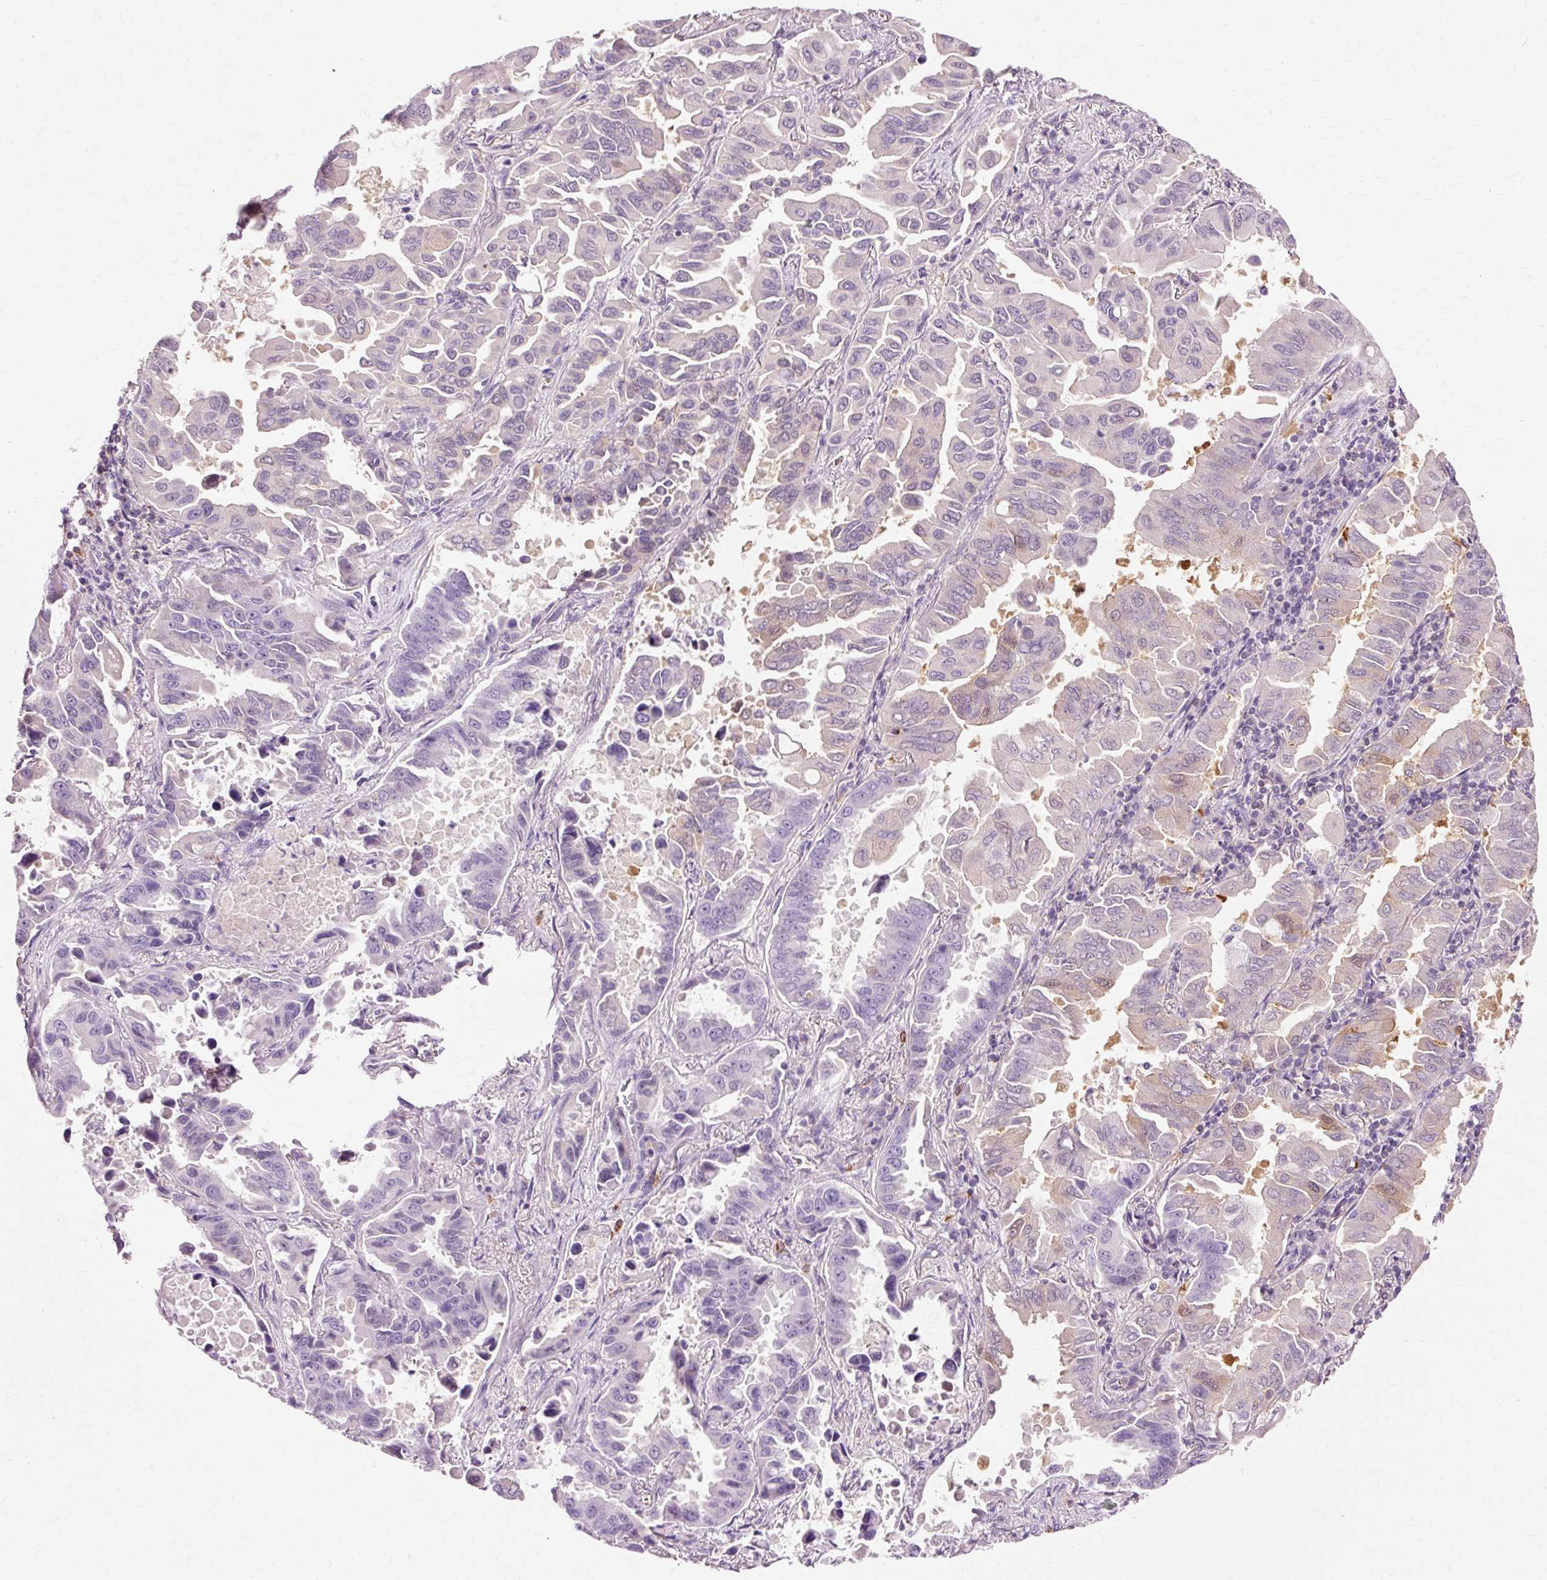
{"staining": {"intensity": "negative", "quantity": "none", "location": "none"}, "tissue": "lung cancer", "cell_type": "Tumor cells", "image_type": "cancer", "snomed": [{"axis": "morphology", "description": "Adenocarcinoma, NOS"}, {"axis": "topography", "description": "Lung"}], "caption": "Human lung adenocarcinoma stained for a protein using immunohistochemistry (IHC) shows no expression in tumor cells.", "gene": "VN1R2", "patient": {"sex": "male", "age": 64}}